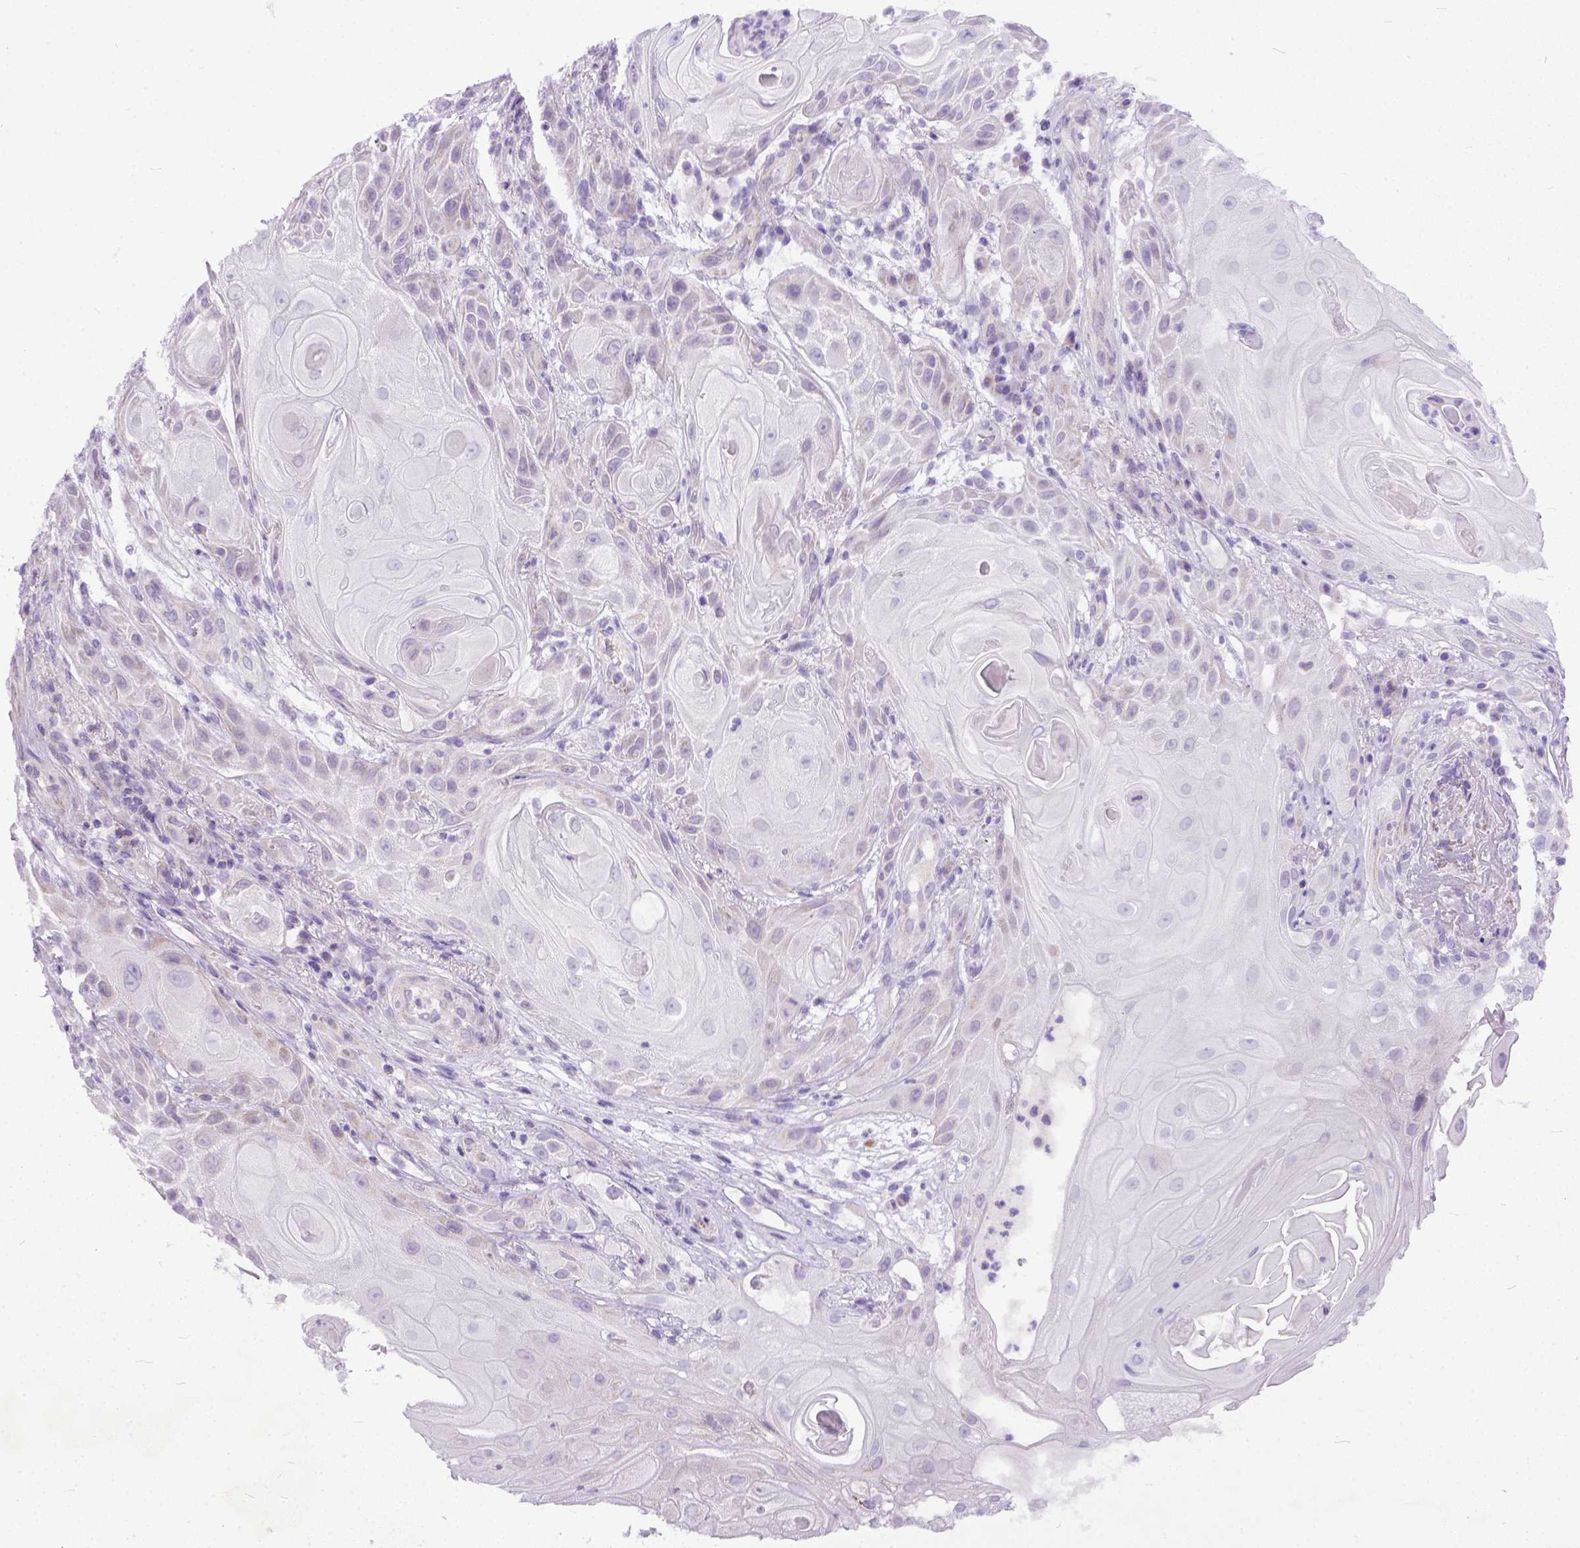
{"staining": {"intensity": "negative", "quantity": "none", "location": "none"}, "tissue": "skin cancer", "cell_type": "Tumor cells", "image_type": "cancer", "snomed": [{"axis": "morphology", "description": "Squamous cell carcinoma, NOS"}, {"axis": "topography", "description": "Skin"}], "caption": "There is no significant expression in tumor cells of squamous cell carcinoma (skin). The staining was performed using DAB (3,3'-diaminobenzidine) to visualize the protein expression in brown, while the nuclei were stained in blue with hematoxylin (Magnification: 20x).", "gene": "PLK5", "patient": {"sex": "male", "age": 62}}